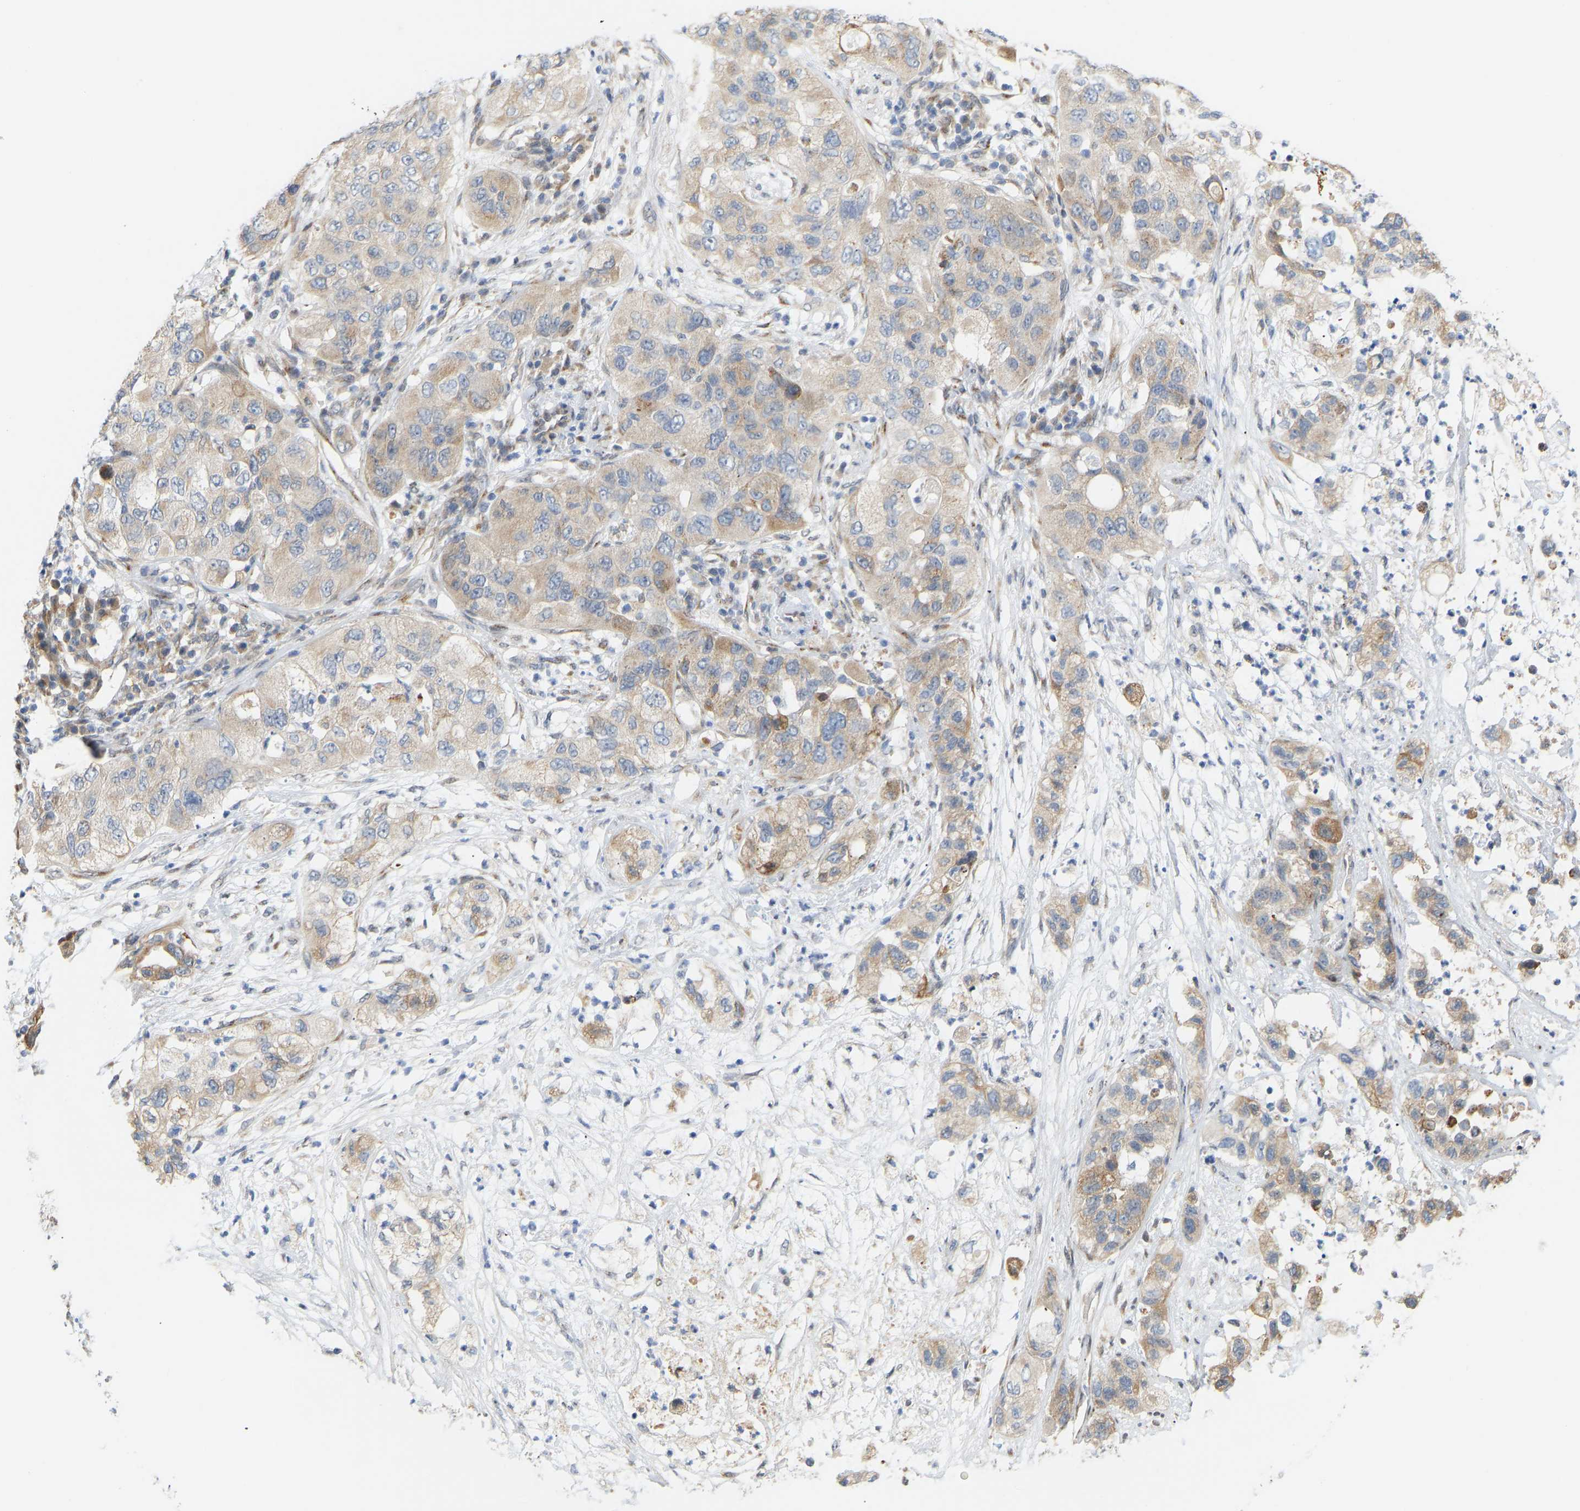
{"staining": {"intensity": "weak", "quantity": ">75%", "location": "cytoplasmic/membranous"}, "tissue": "pancreatic cancer", "cell_type": "Tumor cells", "image_type": "cancer", "snomed": [{"axis": "morphology", "description": "Adenocarcinoma, NOS"}, {"axis": "topography", "description": "Pancreas"}], "caption": "Adenocarcinoma (pancreatic) stained with a brown dye demonstrates weak cytoplasmic/membranous positive expression in approximately >75% of tumor cells.", "gene": "BEND3", "patient": {"sex": "female", "age": 78}}